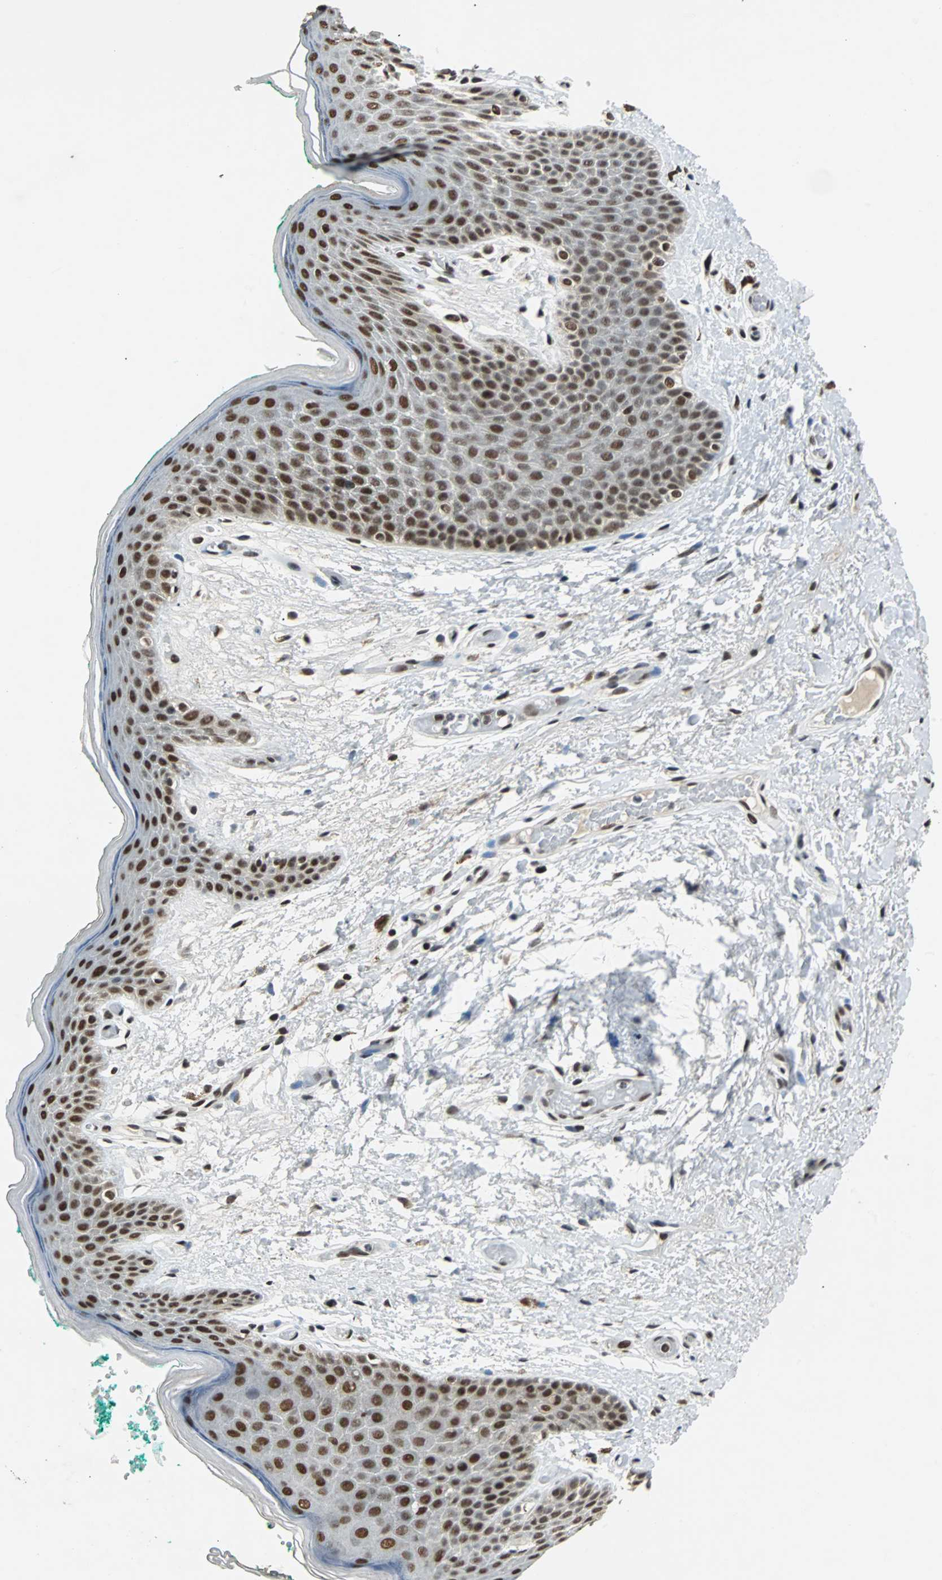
{"staining": {"intensity": "strong", "quantity": ">75%", "location": "nuclear"}, "tissue": "skin", "cell_type": "Epidermal cells", "image_type": "normal", "snomed": [{"axis": "morphology", "description": "Normal tissue, NOS"}, {"axis": "topography", "description": "Anal"}], "caption": "The micrograph displays immunohistochemical staining of benign skin. There is strong nuclear positivity is present in about >75% of epidermal cells.", "gene": "GATAD2A", "patient": {"sex": "male", "age": 74}}